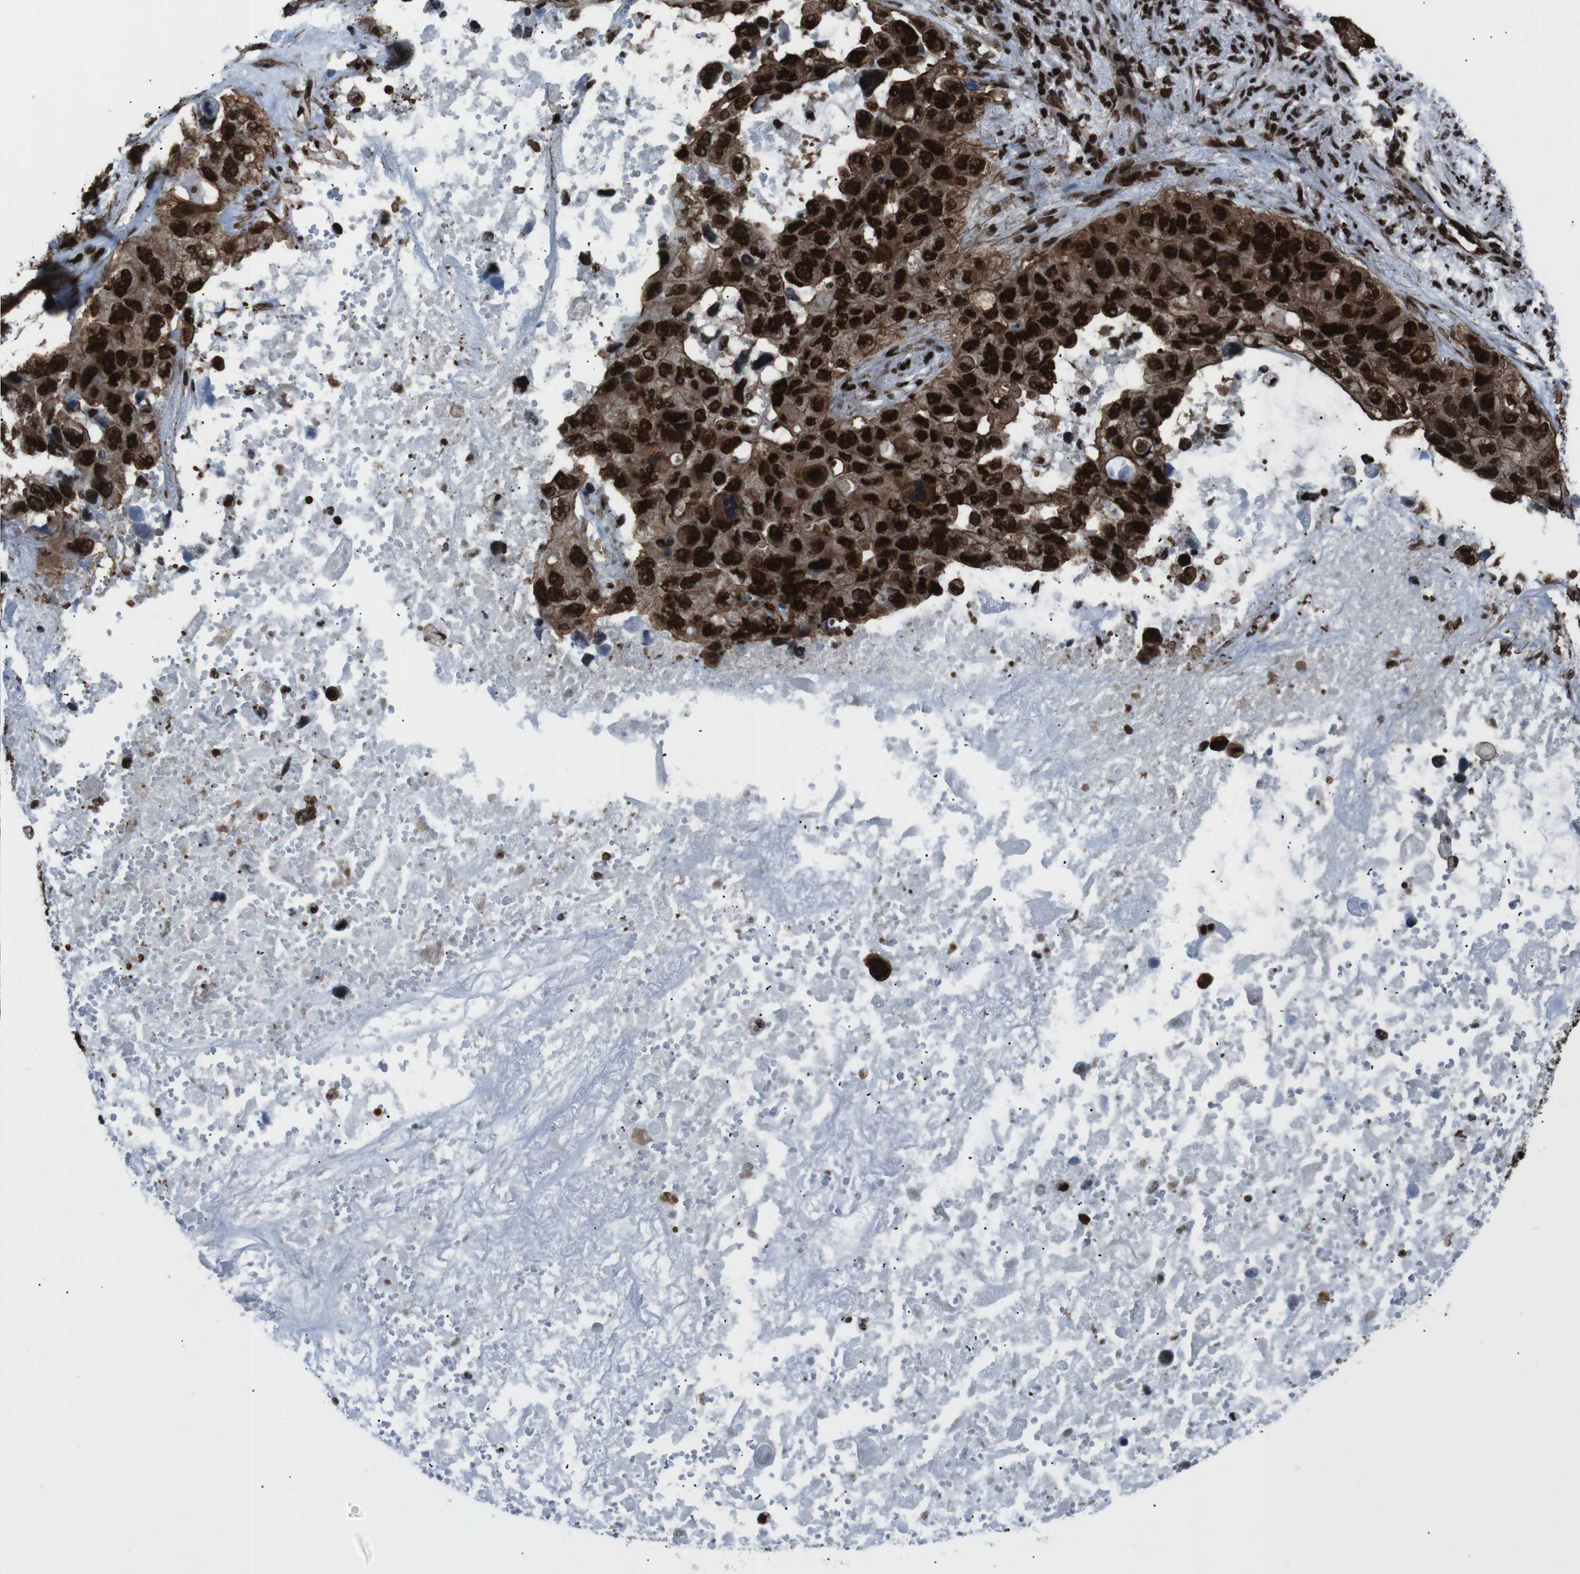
{"staining": {"intensity": "strong", "quantity": ">75%", "location": "cytoplasmic/membranous,nuclear"}, "tissue": "lung cancer", "cell_type": "Tumor cells", "image_type": "cancer", "snomed": [{"axis": "morphology", "description": "Squamous cell carcinoma, NOS"}, {"axis": "topography", "description": "Lung"}], "caption": "A high amount of strong cytoplasmic/membranous and nuclear staining is appreciated in about >75% of tumor cells in squamous cell carcinoma (lung) tissue.", "gene": "HNRNPU", "patient": {"sex": "female", "age": 73}}